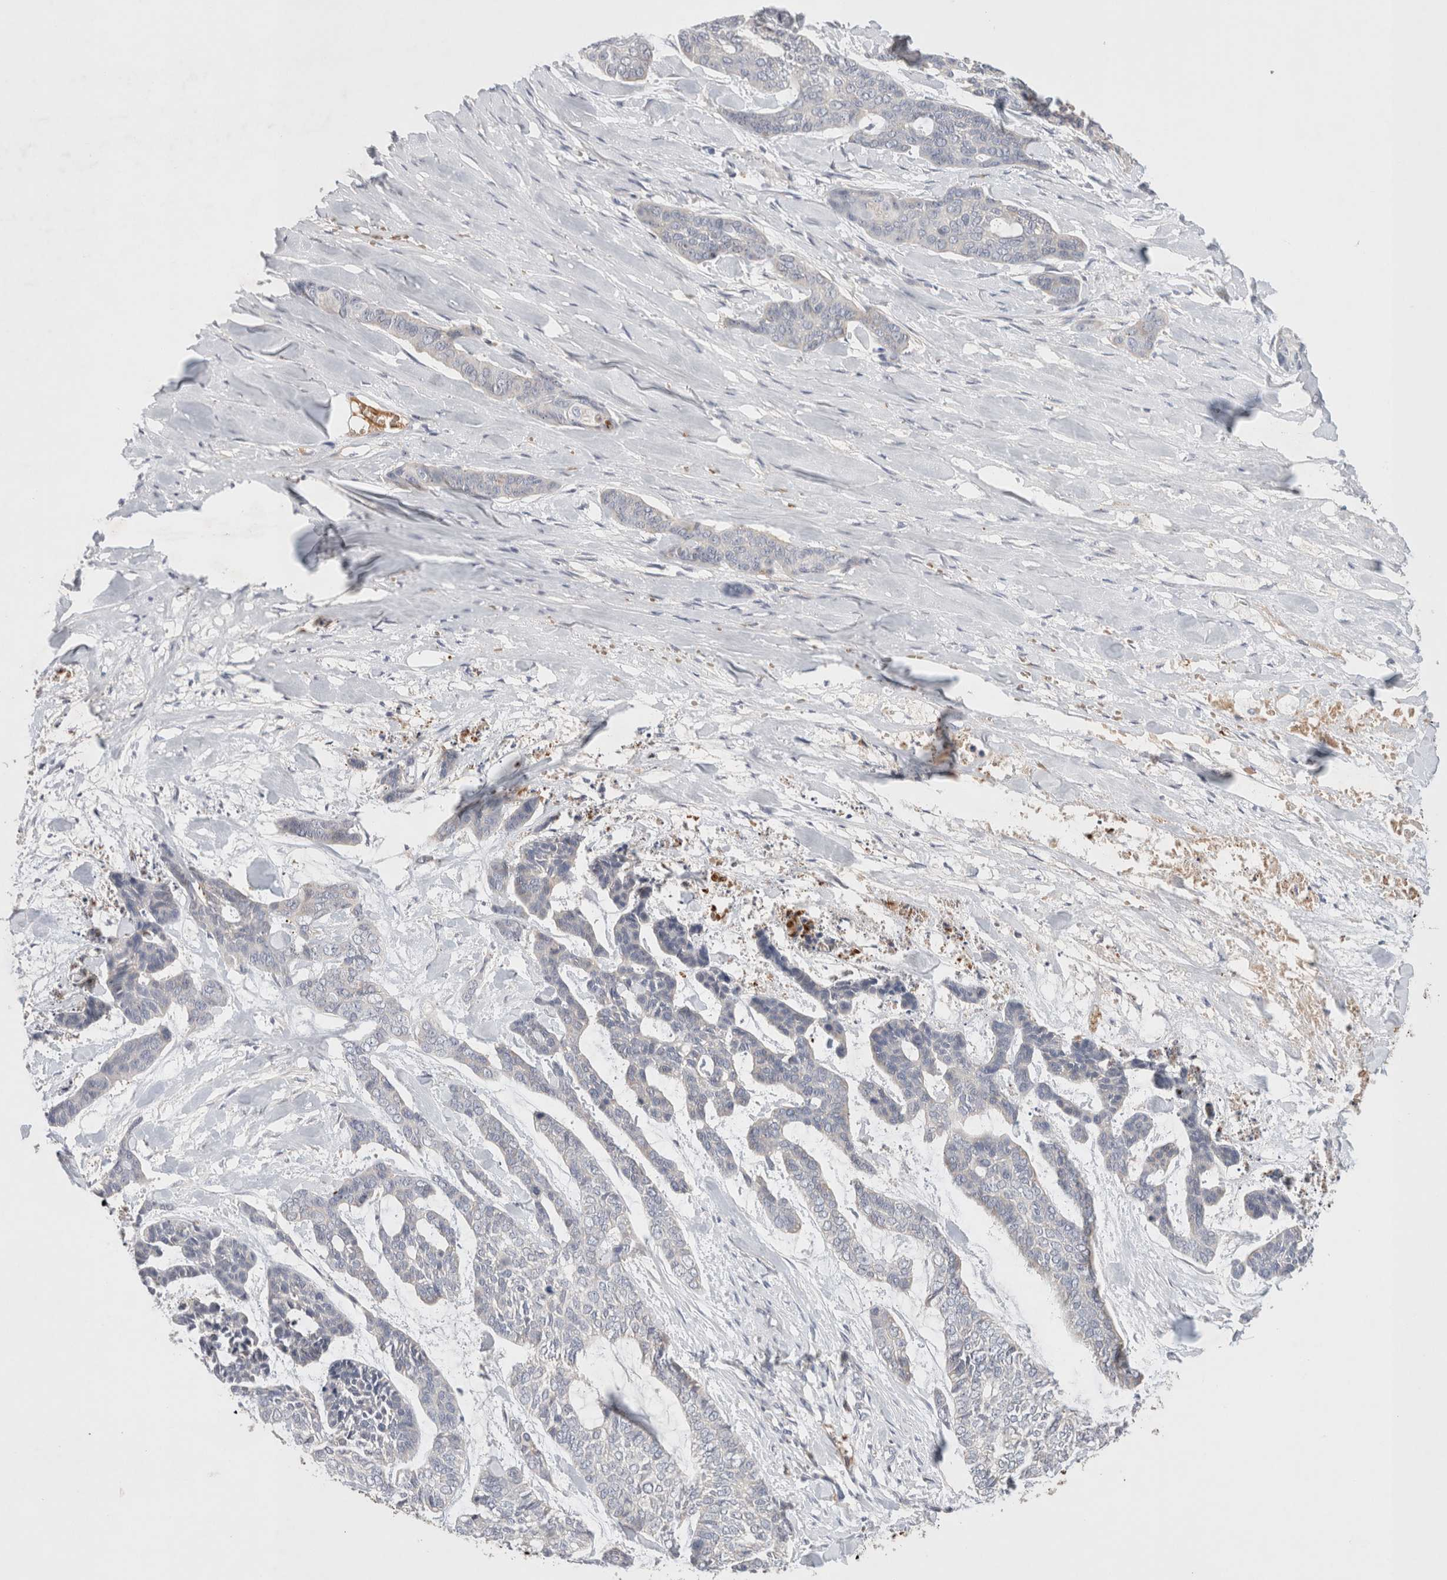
{"staining": {"intensity": "negative", "quantity": "none", "location": "none"}, "tissue": "skin cancer", "cell_type": "Tumor cells", "image_type": "cancer", "snomed": [{"axis": "morphology", "description": "Basal cell carcinoma"}, {"axis": "topography", "description": "Skin"}], "caption": "Human skin cancer stained for a protein using immunohistochemistry shows no positivity in tumor cells.", "gene": "MST1", "patient": {"sex": "female", "age": 64}}